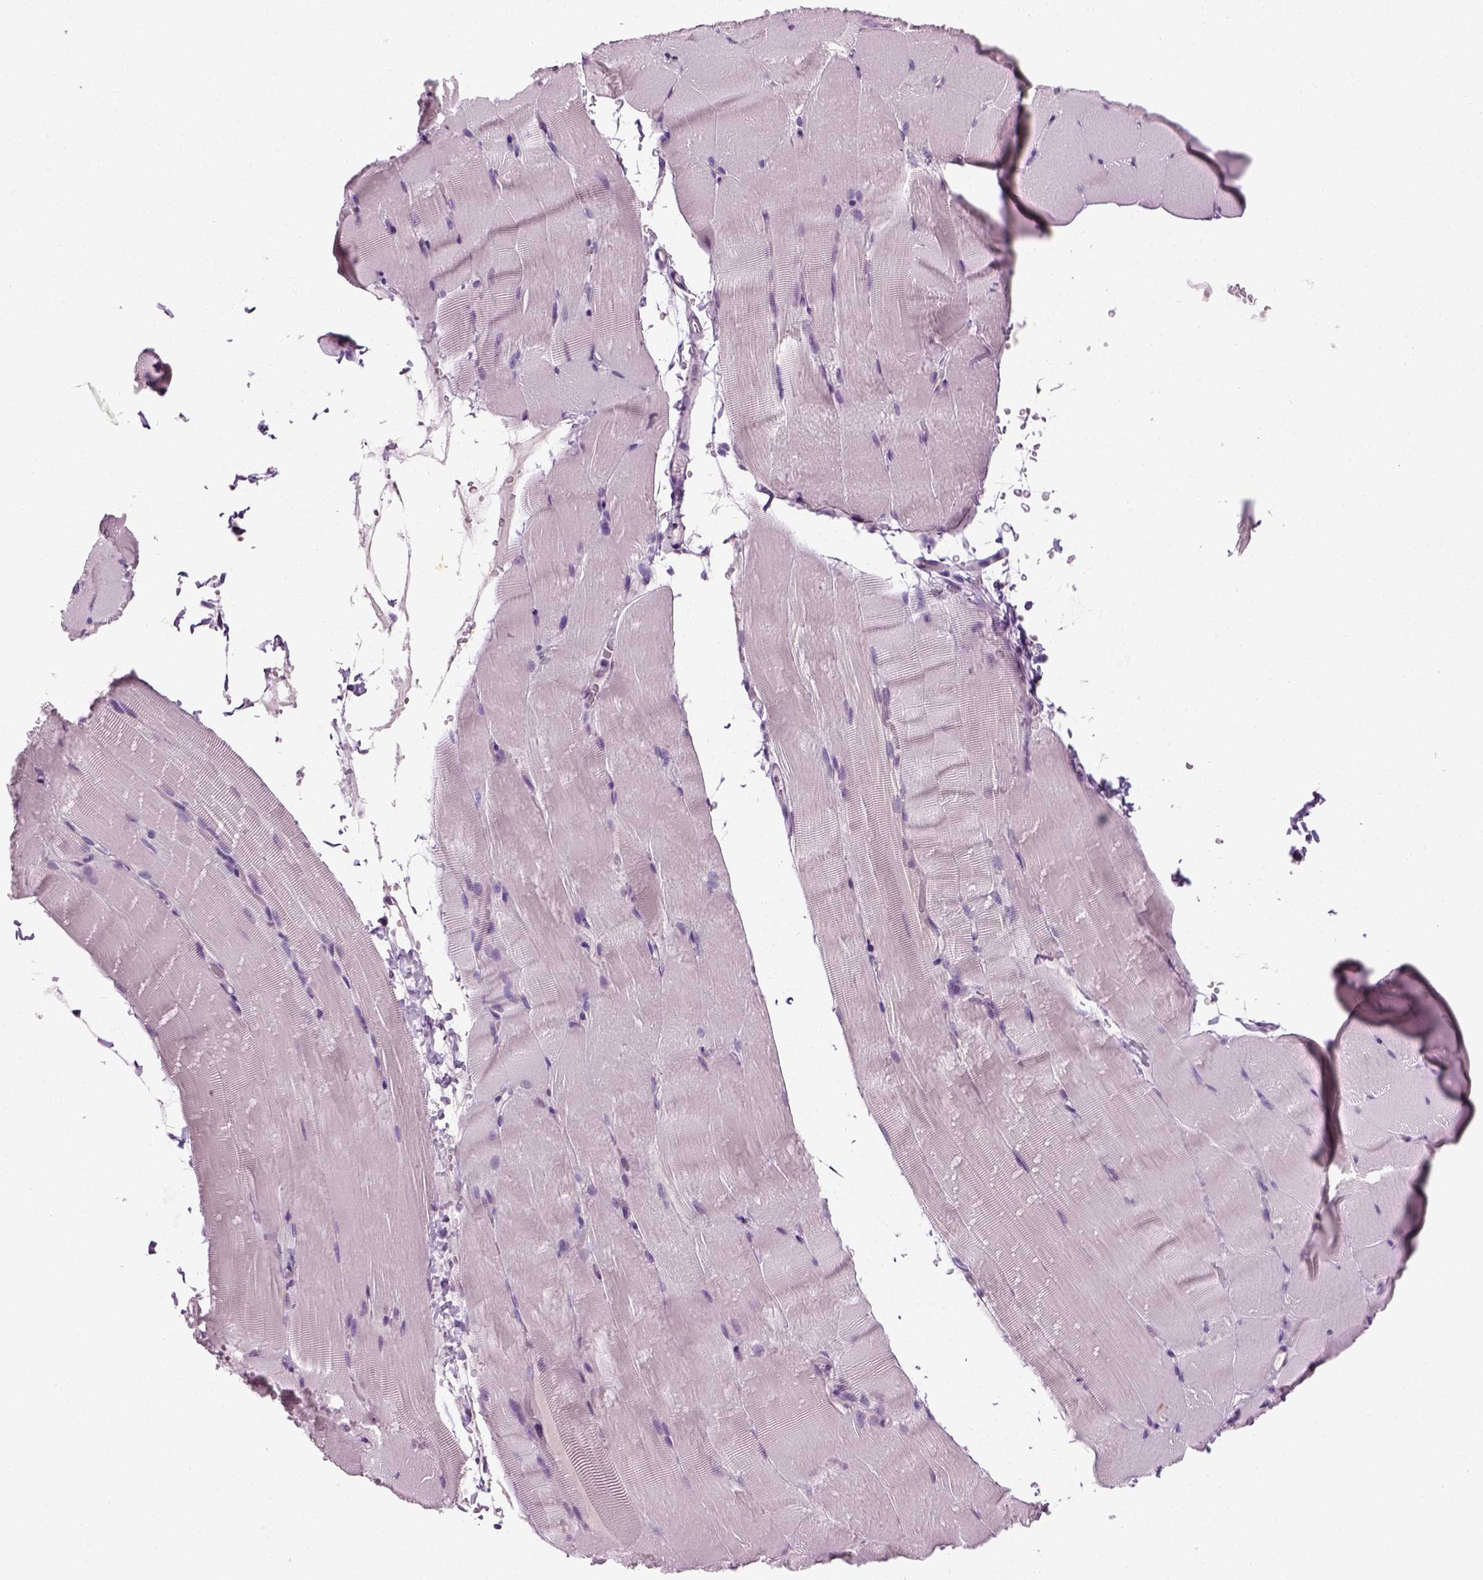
{"staining": {"intensity": "negative", "quantity": "none", "location": "none"}, "tissue": "skeletal muscle", "cell_type": "Myocytes", "image_type": "normal", "snomed": [{"axis": "morphology", "description": "Normal tissue, NOS"}, {"axis": "topography", "description": "Skeletal muscle"}], "caption": "Micrograph shows no significant protein positivity in myocytes of normal skeletal muscle.", "gene": "TH", "patient": {"sex": "female", "age": 37}}